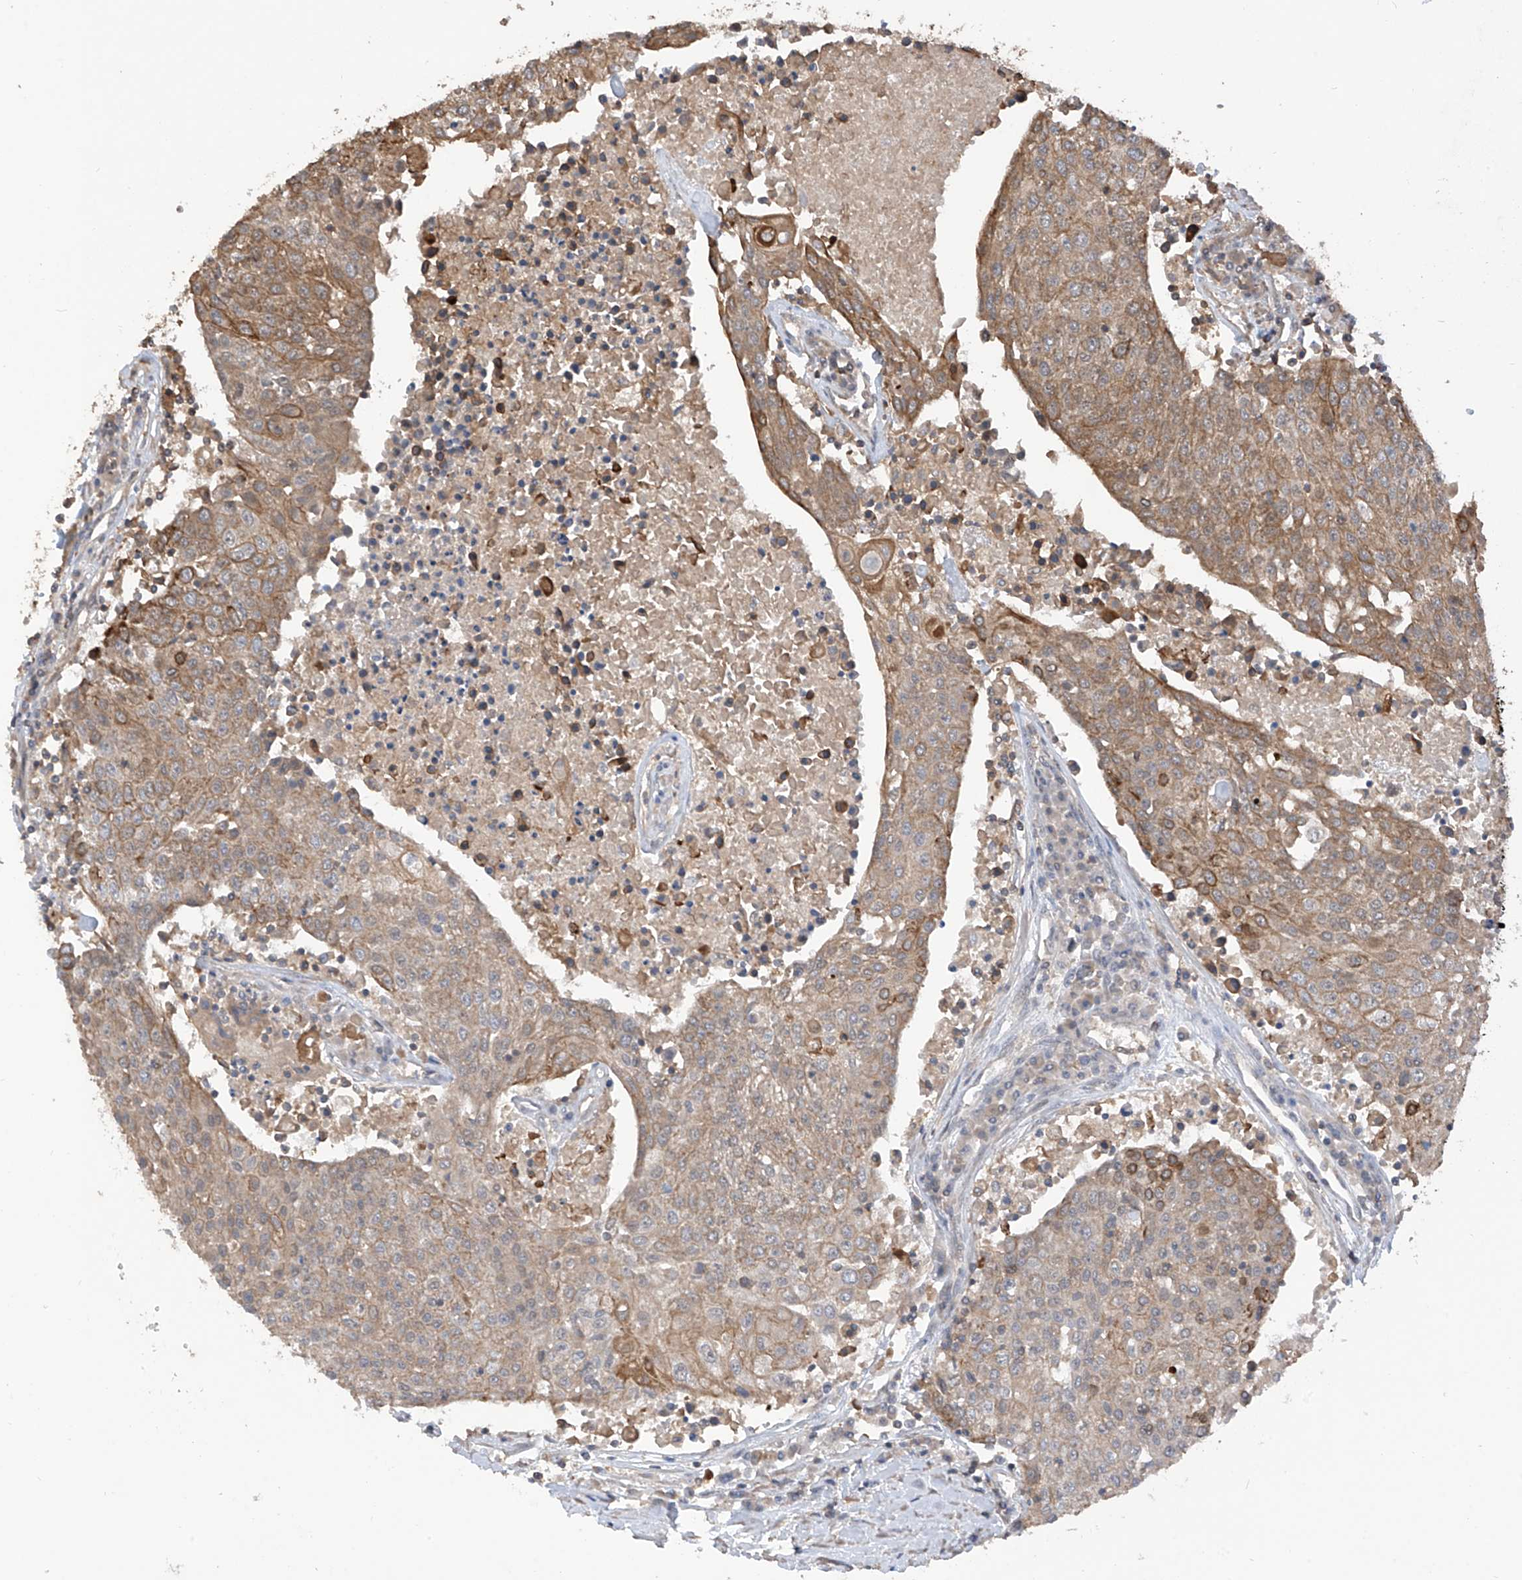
{"staining": {"intensity": "moderate", "quantity": "25%-75%", "location": "cytoplasmic/membranous"}, "tissue": "urothelial cancer", "cell_type": "Tumor cells", "image_type": "cancer", "snomed": [{"axis": "morphology", "description": "Urothelial carcinoma, High grade"}, {"axis": "topography", "description": "Urinary bladder"}], "caption": "Immunohistochemistry (IHC) image of neoplastic tissue: human urothelial cancer stained using immunohistochemistry demonstrates medium levels of moderate protein expression localized specifically in the cytoplasmic/membranous of tumor cells, appearing as a cytoplasmic/membranous brown color.", "gene": "RPAIN", "patient": {"sex": "female", "age": 85}}